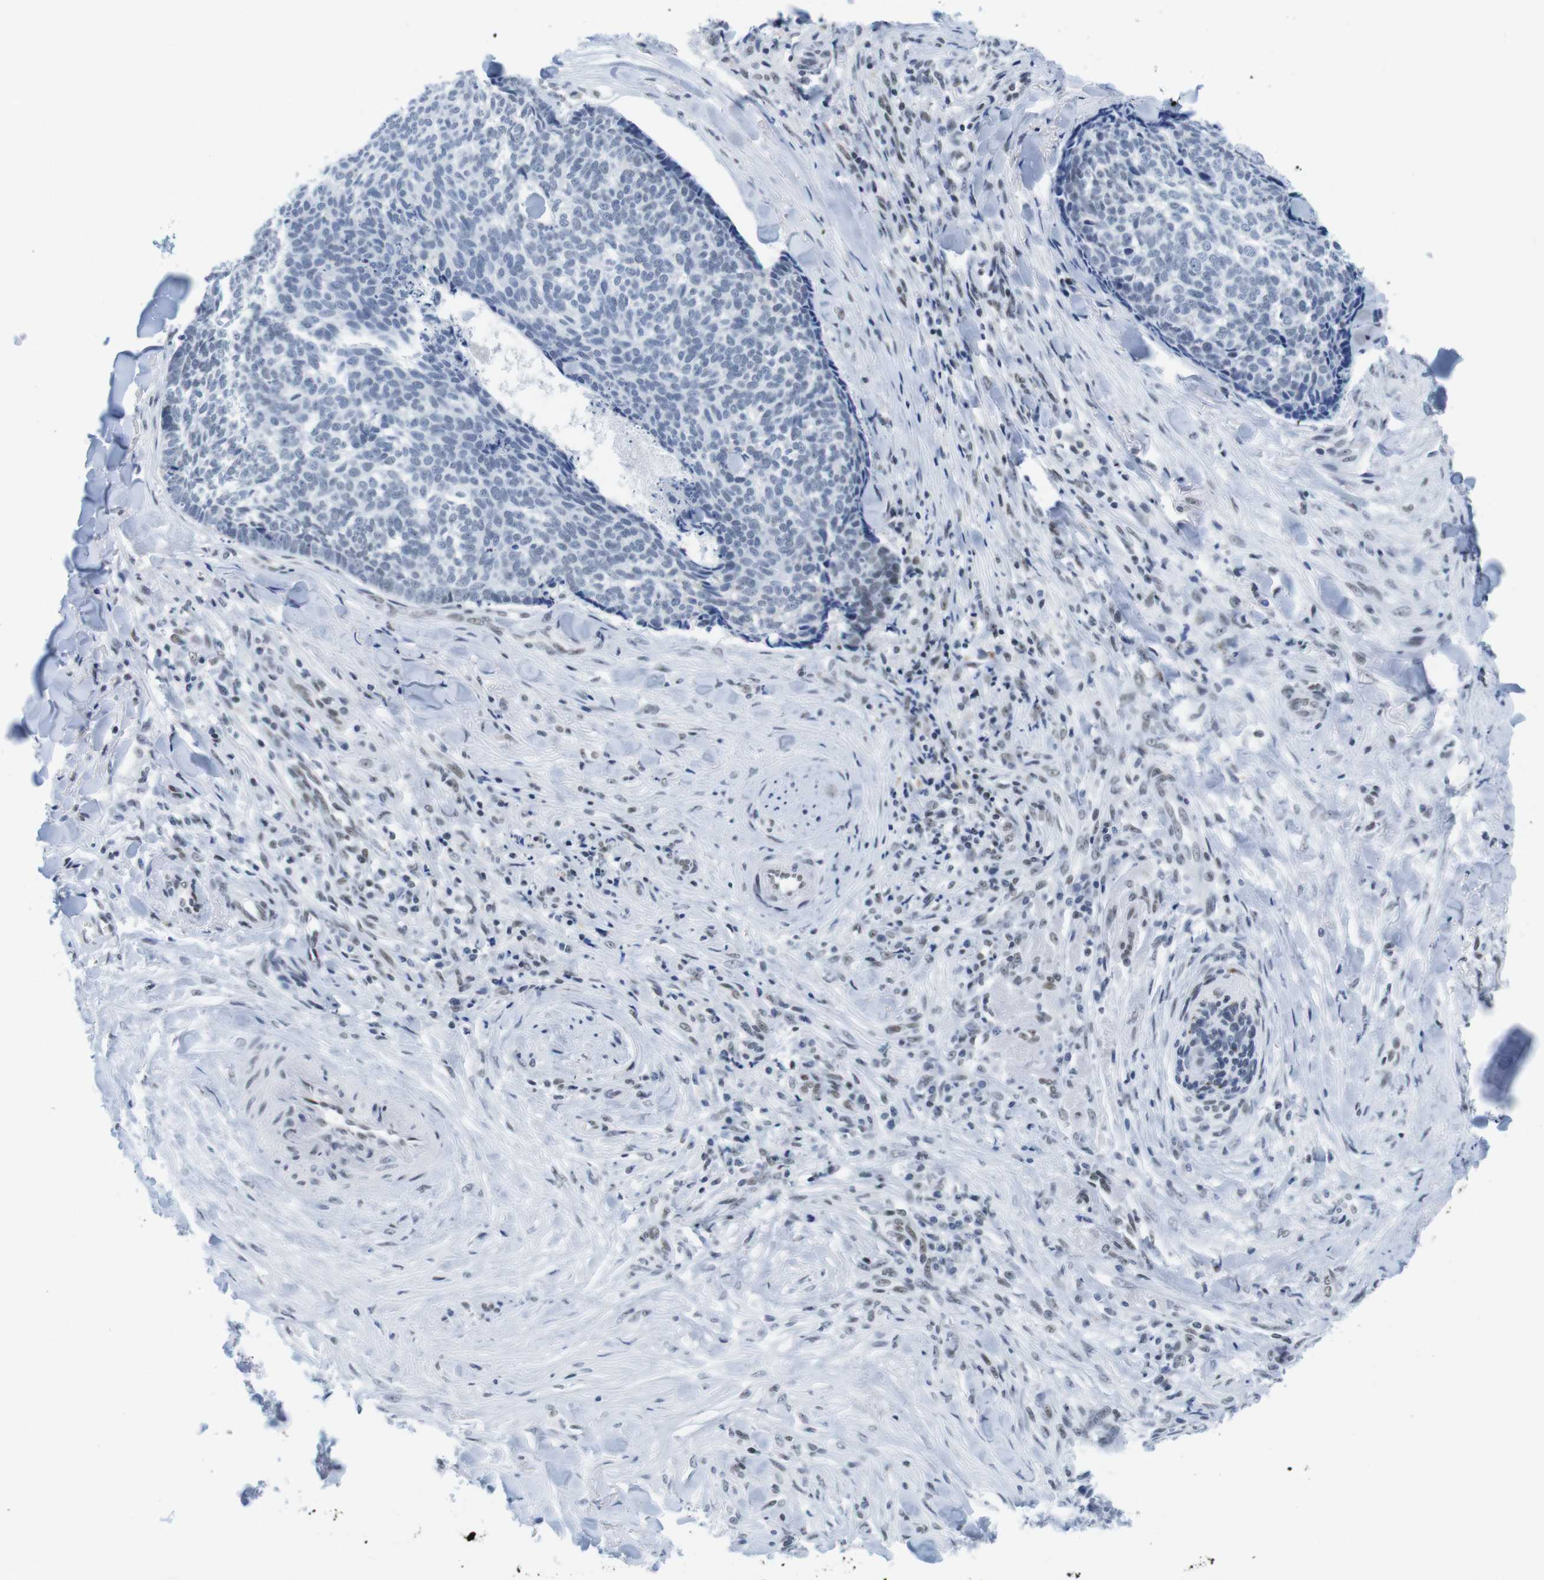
{"staining": {"intensity": "weak", "quantity": "<25%", "location": "nuclear"}, "tissue": "skin cancer", "cell_type": "Tumor cells", "image_type": "cancer", "snomed": [{"axis": "morphology", "description": "Basal cell carcinoma"}, {"axis": "topography", "description": "Skin"}], "caption": "There is no significant staining in tumor cells of skin basal cell carcinoma. Nuclei are stained in blue.", "gene": "IFI16", "patient": {"sex": "male", "age": 84}}